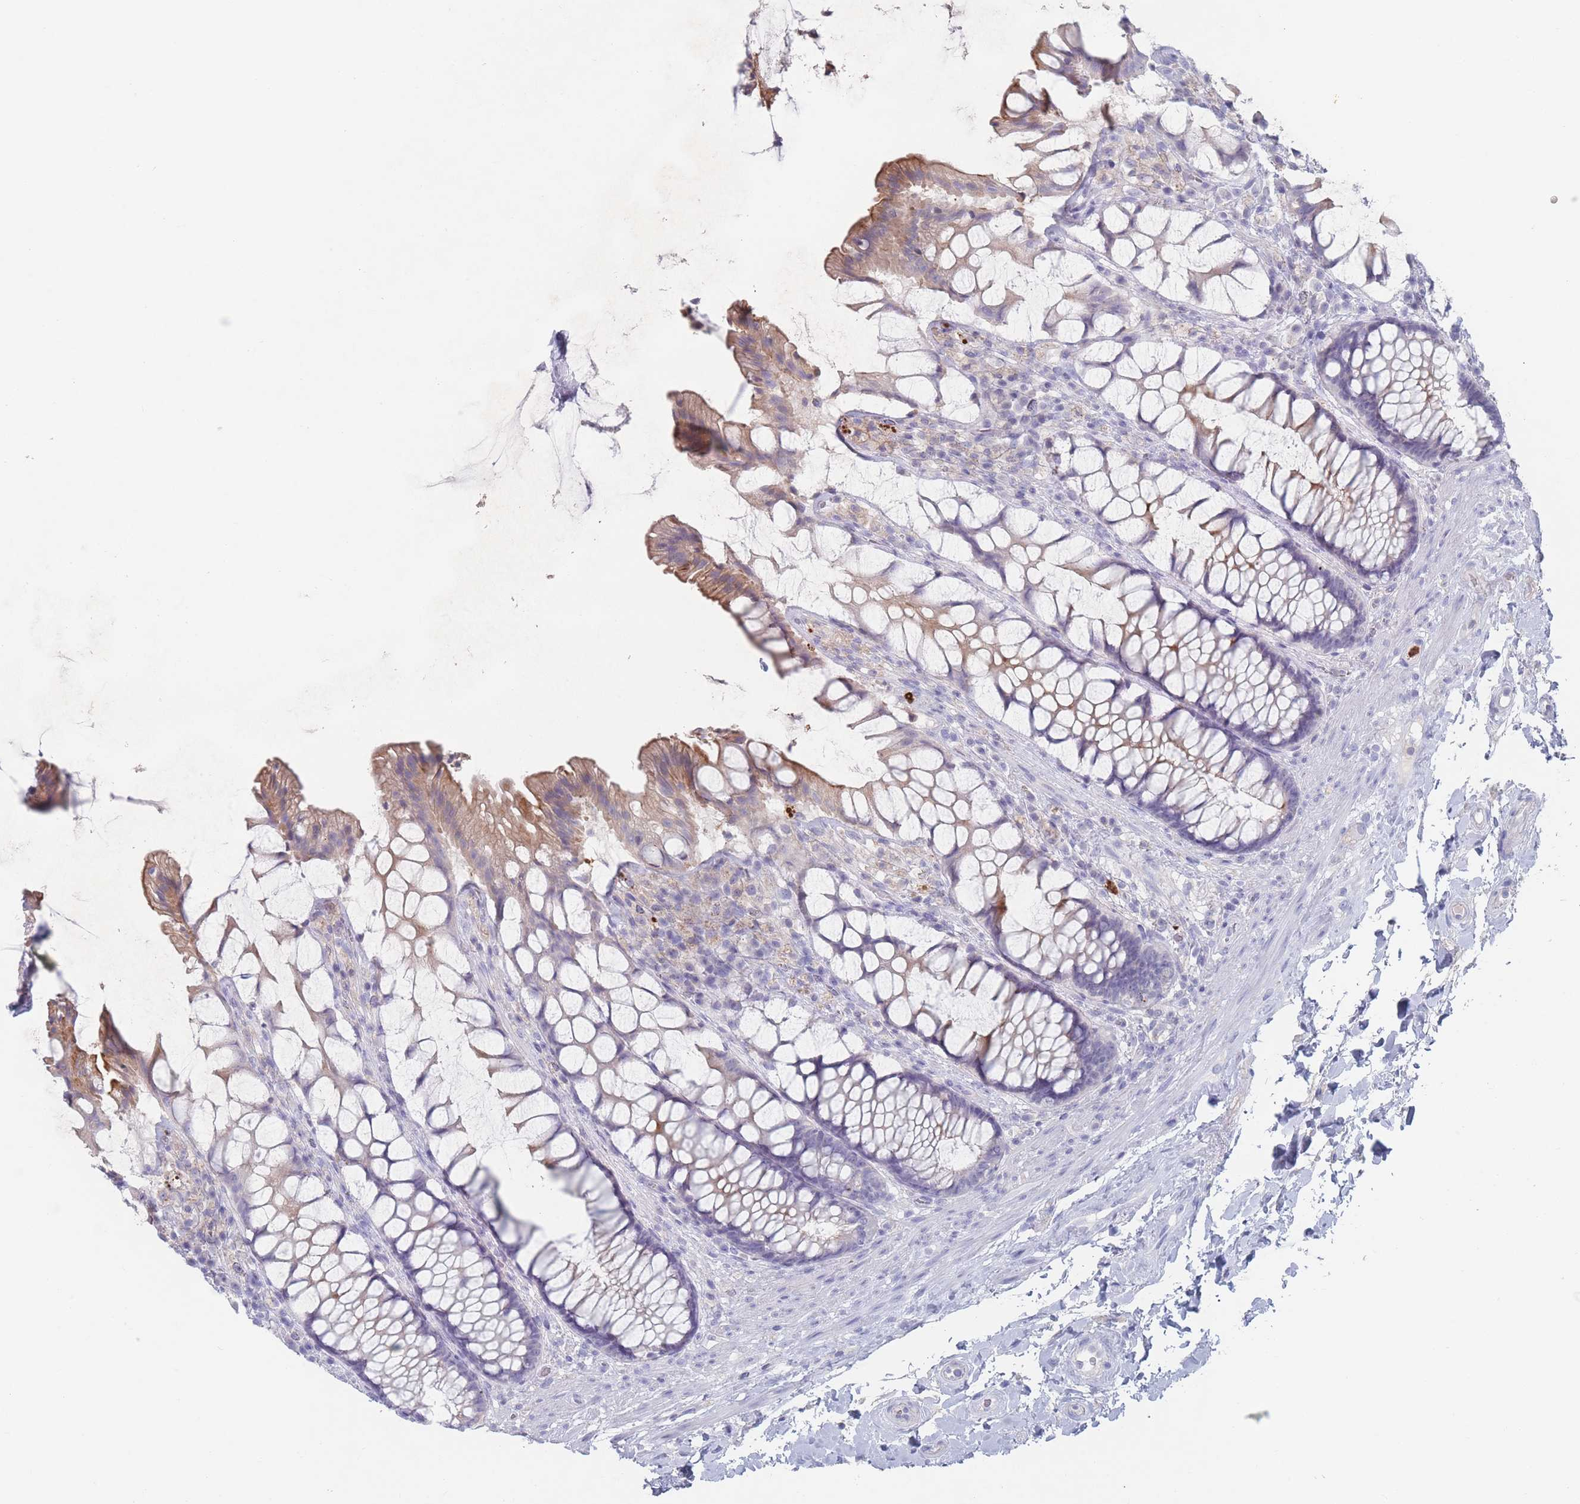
{"staining": {"intensity": "moderate", "quantity": "<25%", "location": "cytoplasmic/membranous"}, "tissue": "rectum", "cell_type": "Glandular cells", "image_type": "normal", "snomed": [{"axis": "morphology", "description": "Normal tissue, NOS"}, {"axis": "topography", "description": "Rectum"}], "caption": "Immunohistochemistry (IHC) micrograph of normal human rectum stained for a protein (brown), which shows low levels of moderate cytoplasmic/membranous staining in about <25% of glandular cells.", "gene": "ATP1A3", "patient": {"sex": "female", "age": 58}}